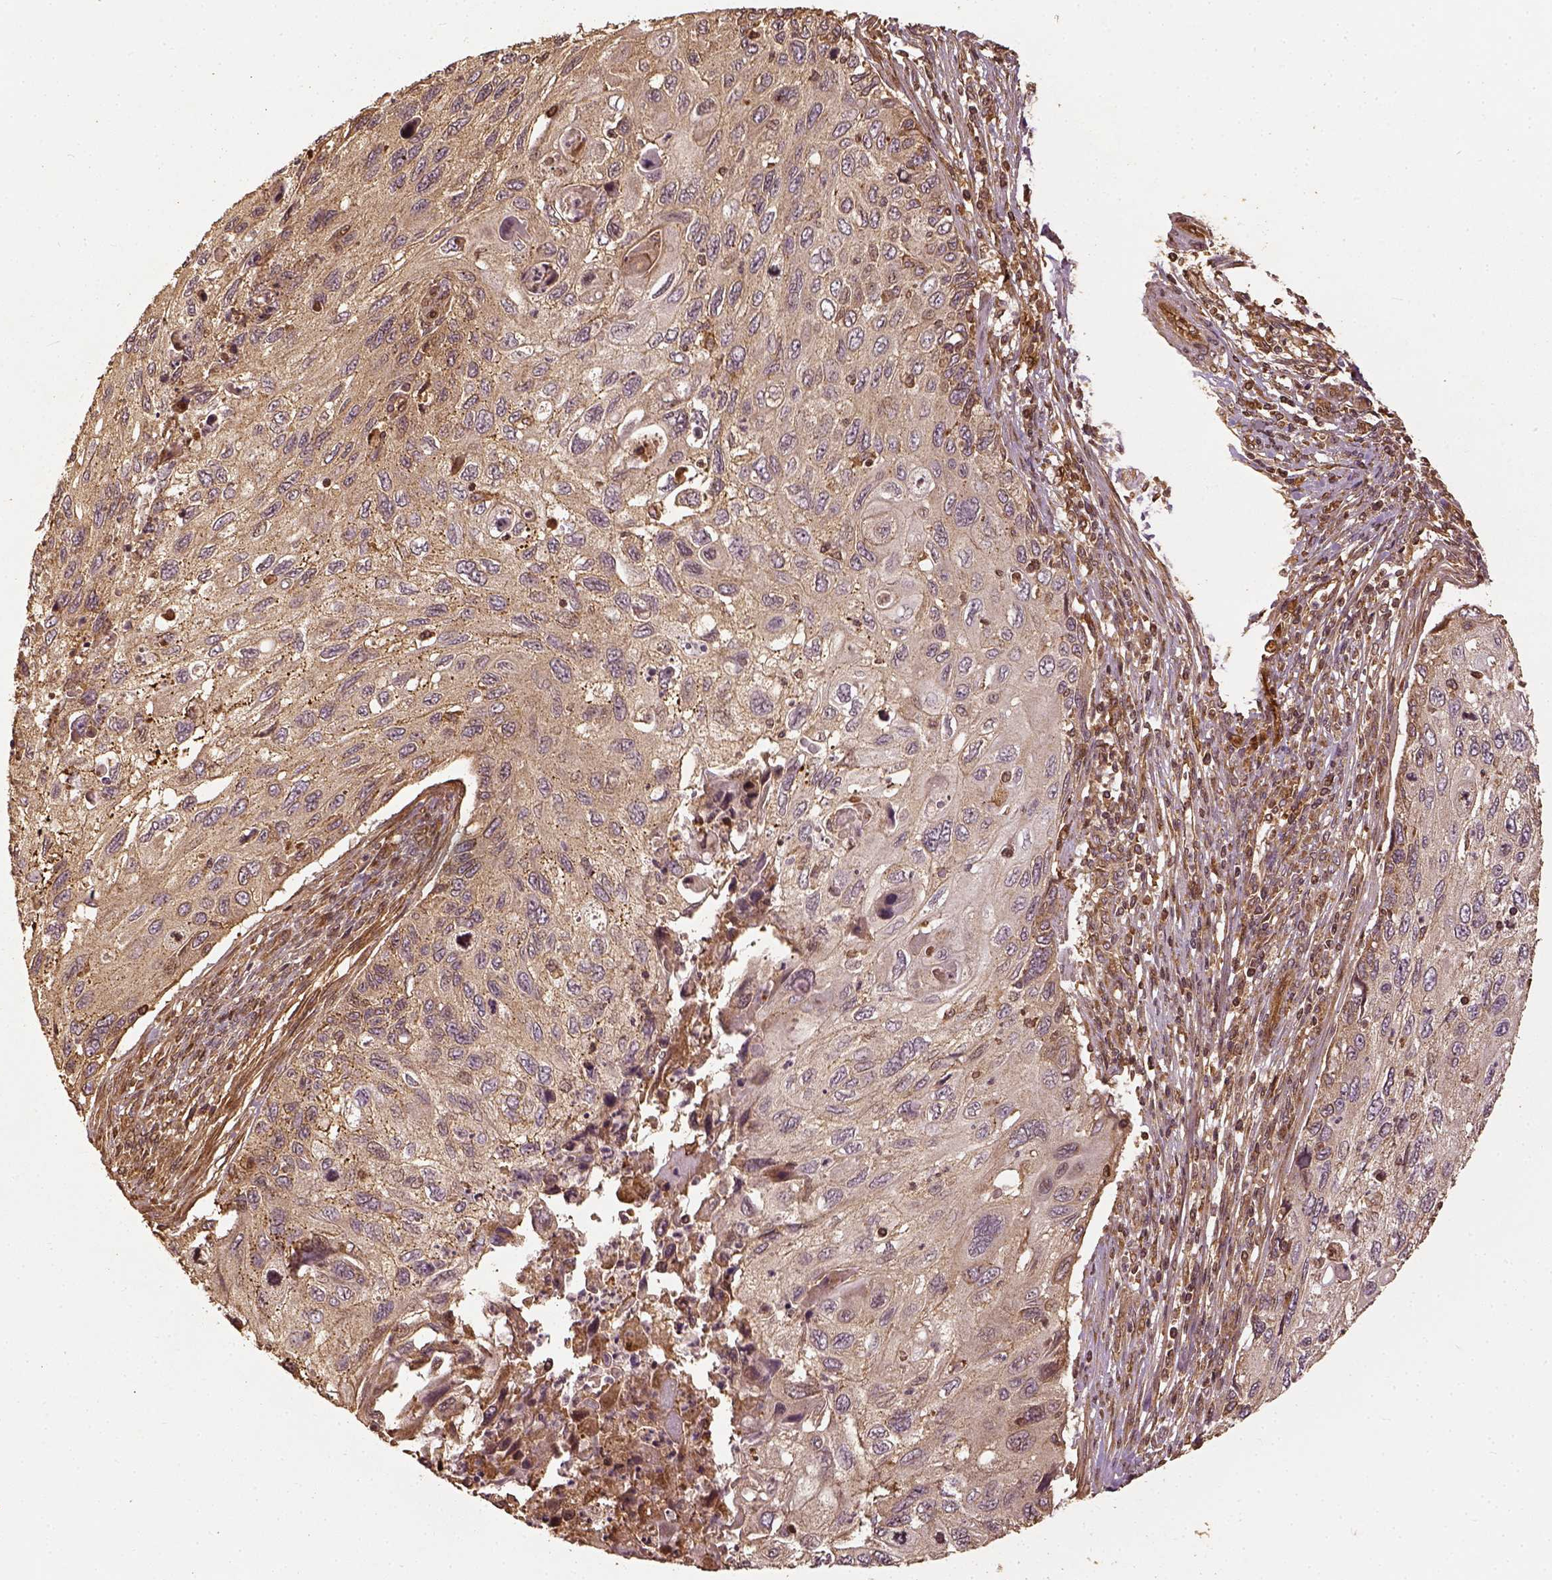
{"staining": {"intensity": "weak", "quantity": ">75%", "location": "cytoplasmic/membranous"}, "tissue": "cervical cancer", "cell_type": "Tumor cells", "image_type": "cancer", "snomed": [{"axis": "morphology", "description": "Squamous cell carcinoma, NOS"}, {"axis": "topography", "description": "Cervix"}], "caption": "This histopathology image demonstrates immunohistochemistry (IHC) staining of human cervical cancer (squamous cell carcinoma), with low weak cytoplasmic/membranous staining in about >75% of tumor cells.", "gene": "VEGFA", "patient": {"sex": "female", "age": 70}}